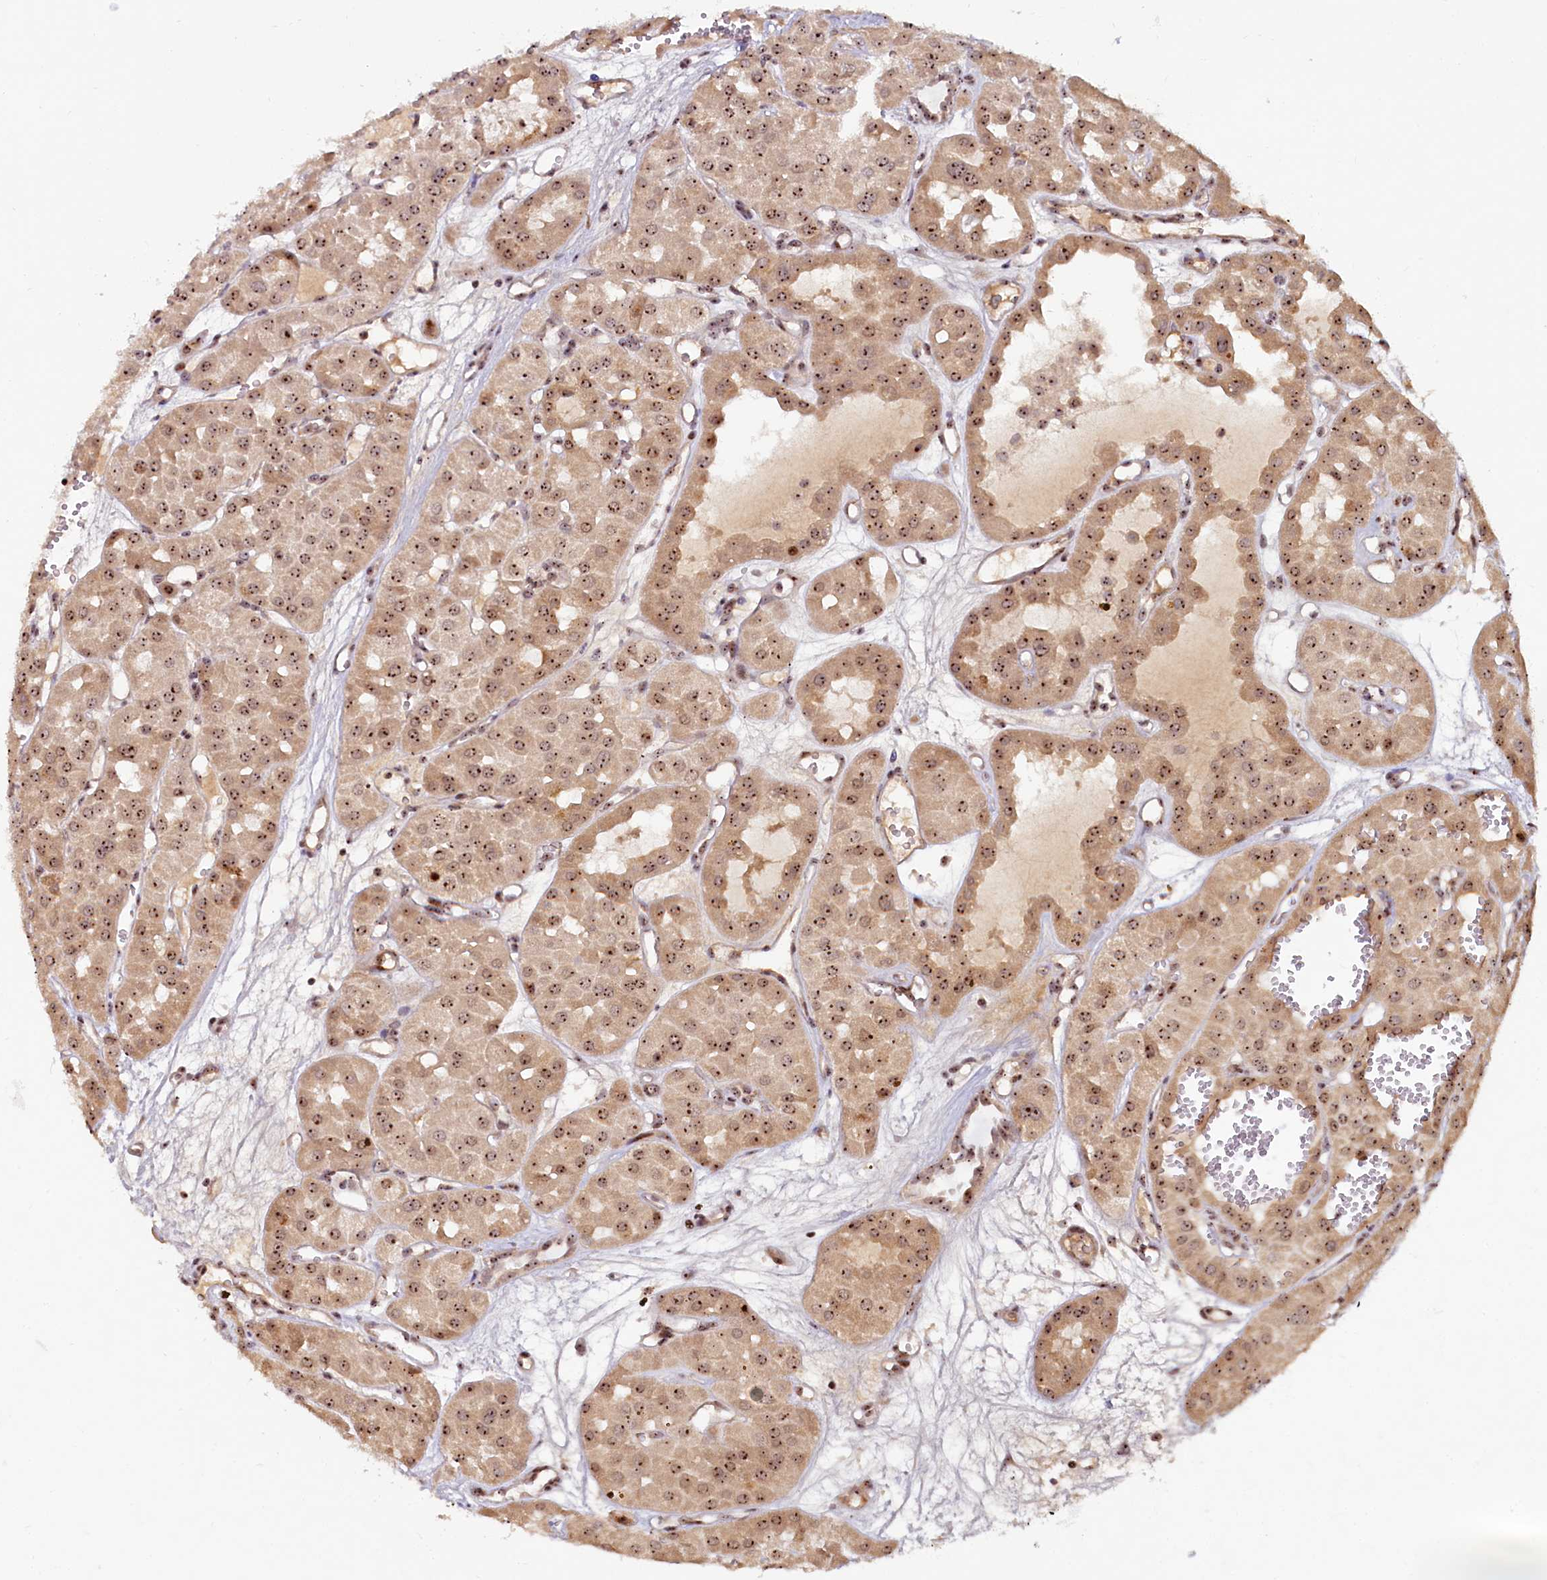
{"staining": {"intensity": "moderate", "quantity": ">75%", "location": "cytoplasmic/membranous,nuclear"}, "tissue": "renal cancer", "cell_type": "Tumor cells", "image_type": "cancer", "snomed": [{"axis": "morphology", "description": "Carcinoma, NOS"}, {"axis": "topography", "description": "Kidney"}], "caption": "Immunohistochemical staining of human renal cancer (carcinoma) demonstrates moderate cytoplasmic/membranous and nuclear protein staining in approximately >75% of tumor cells.", "gene": "TCOF1", "patient": {"sex": "female", "age": 75}}